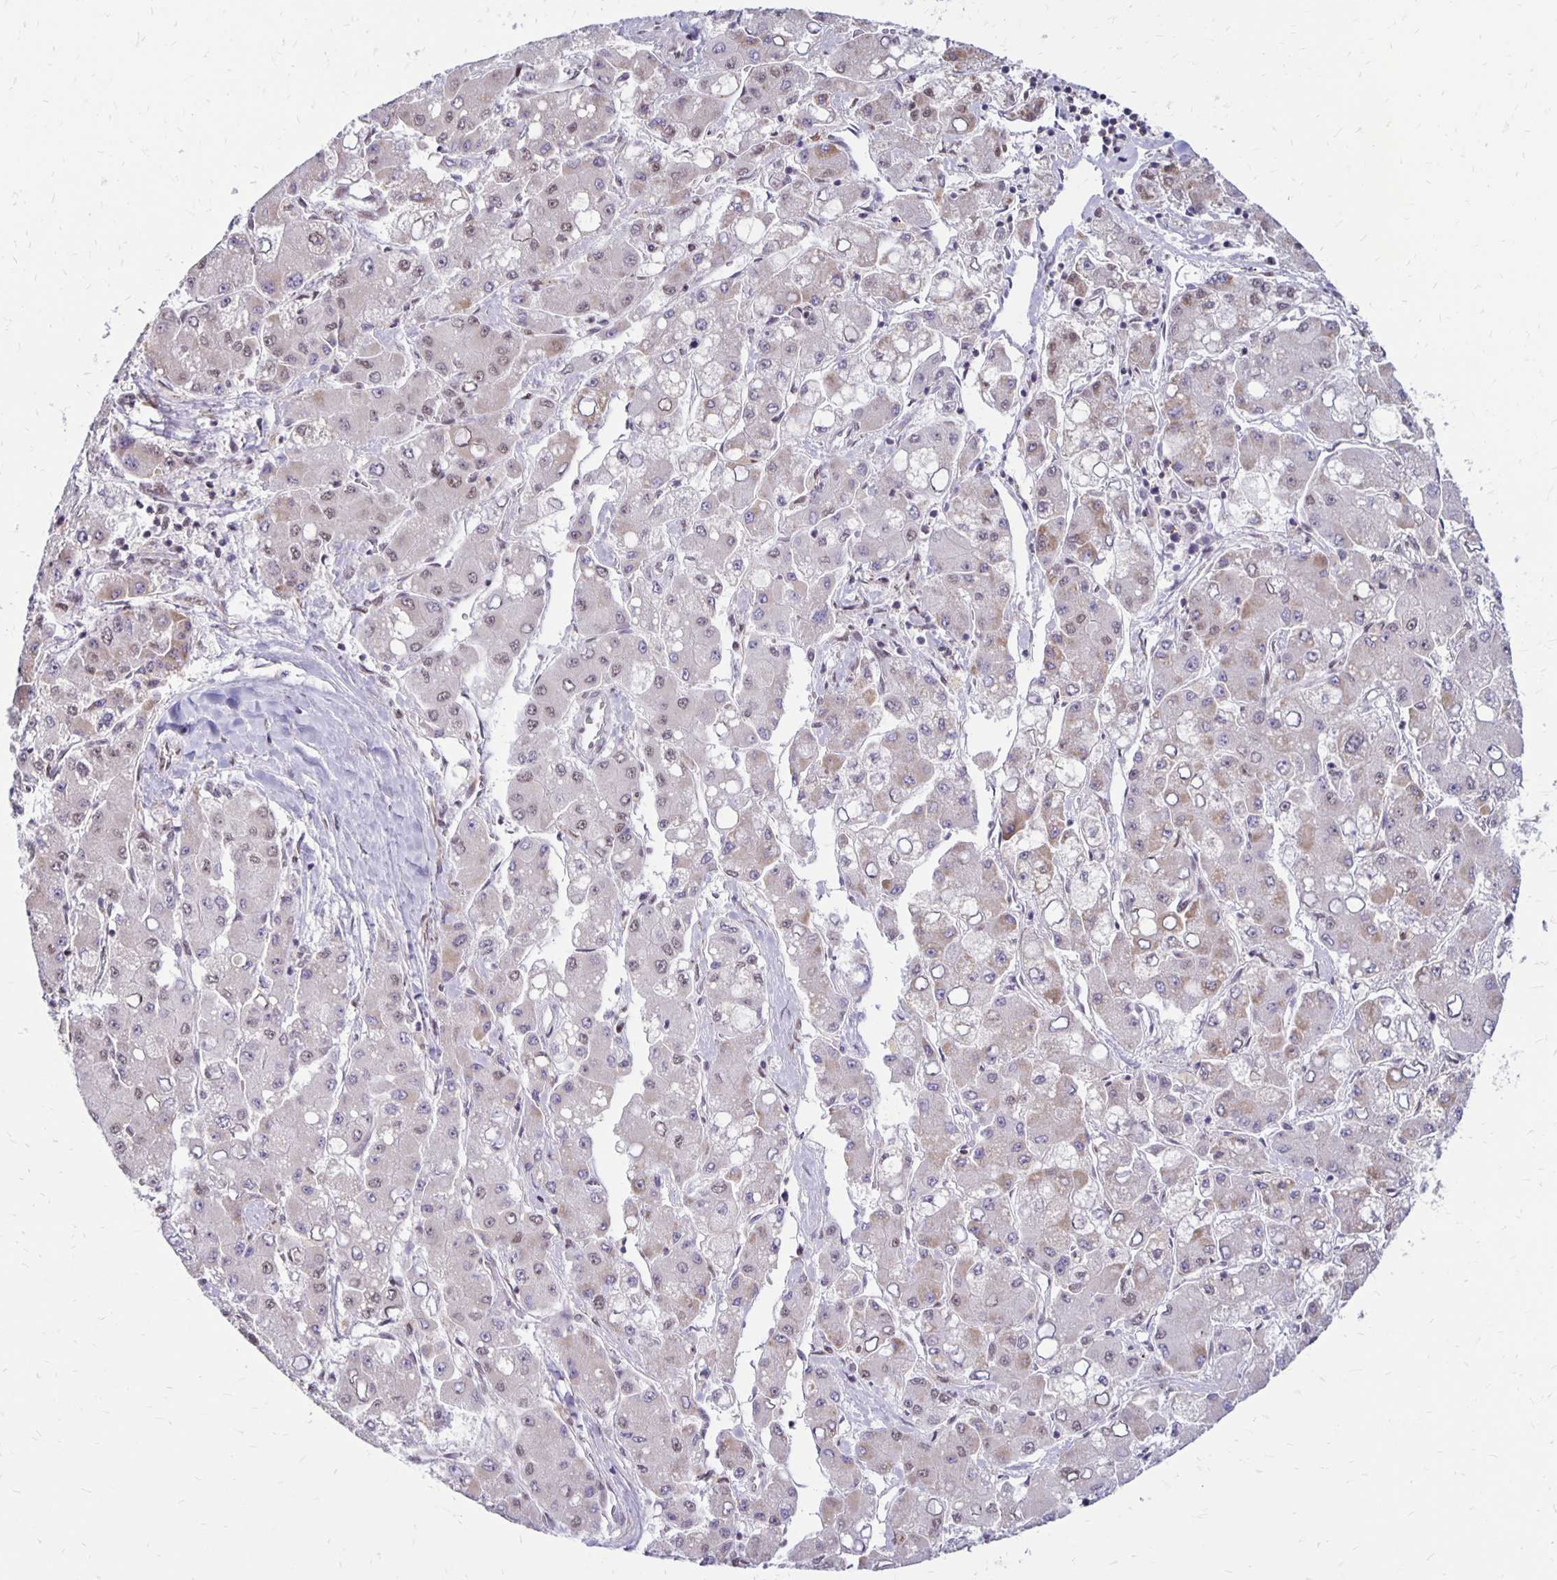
{"staining": {"intensity": "weak", "quantity": "<25%", "location": "nuclear"}, "tissue": "liver cancer", "cell_type": "Tumor cells", "image_type": "cancer", "snomed": [{"axis": "morphology", "description": "Carcinoma, Hepatocellular, NOS"}, {"axis": "topography", "description": "Liver"}], "caption": "Tumor cells are negative for protein expression in human liver cancer (hepatocellular carcinoma).", "gene": "DAGLA", "patient": {"sex": "male", "age": 40}}